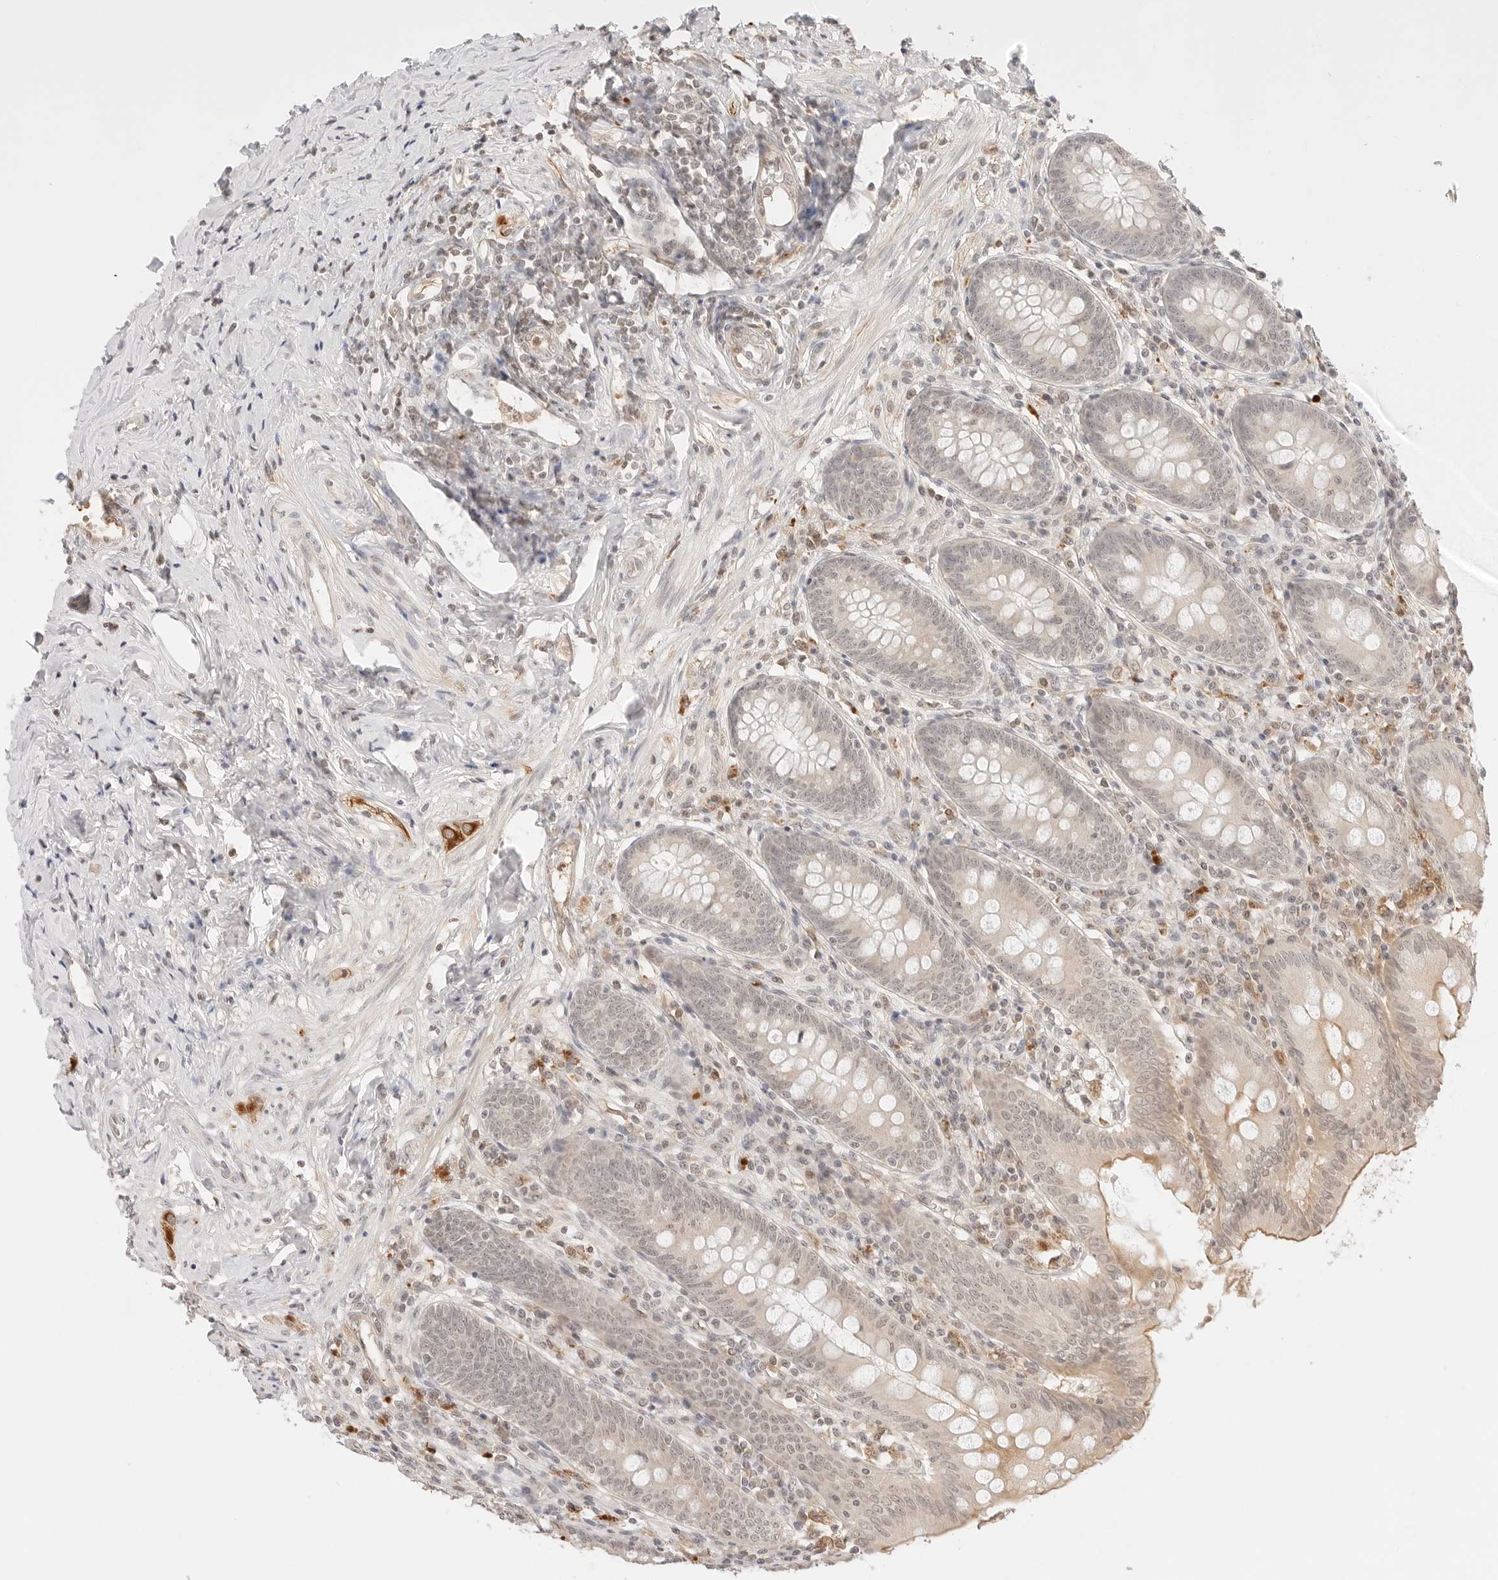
{"staining": {"intensity": "weak", "quantity": "25%-75%", "location": "cytoplasmic/membranous"}, "tissue": "appendix", "cell_type": "Glandular cells", "image_type": "normal", "snomed": [{"axis": "morphology", "description": "Normal tissue, NOS"}, {"axis": "topography", "description": "Appendix"}], "caption": "Immunohistochemical staining of unremarkable human appendix demonstrates low levels of weak cytoplasmic/membranous positivity in approximately 25%-75% of glandular cells.", "gene": "RPS6KL1", "patient": {"sex": "female", "age": 54}}